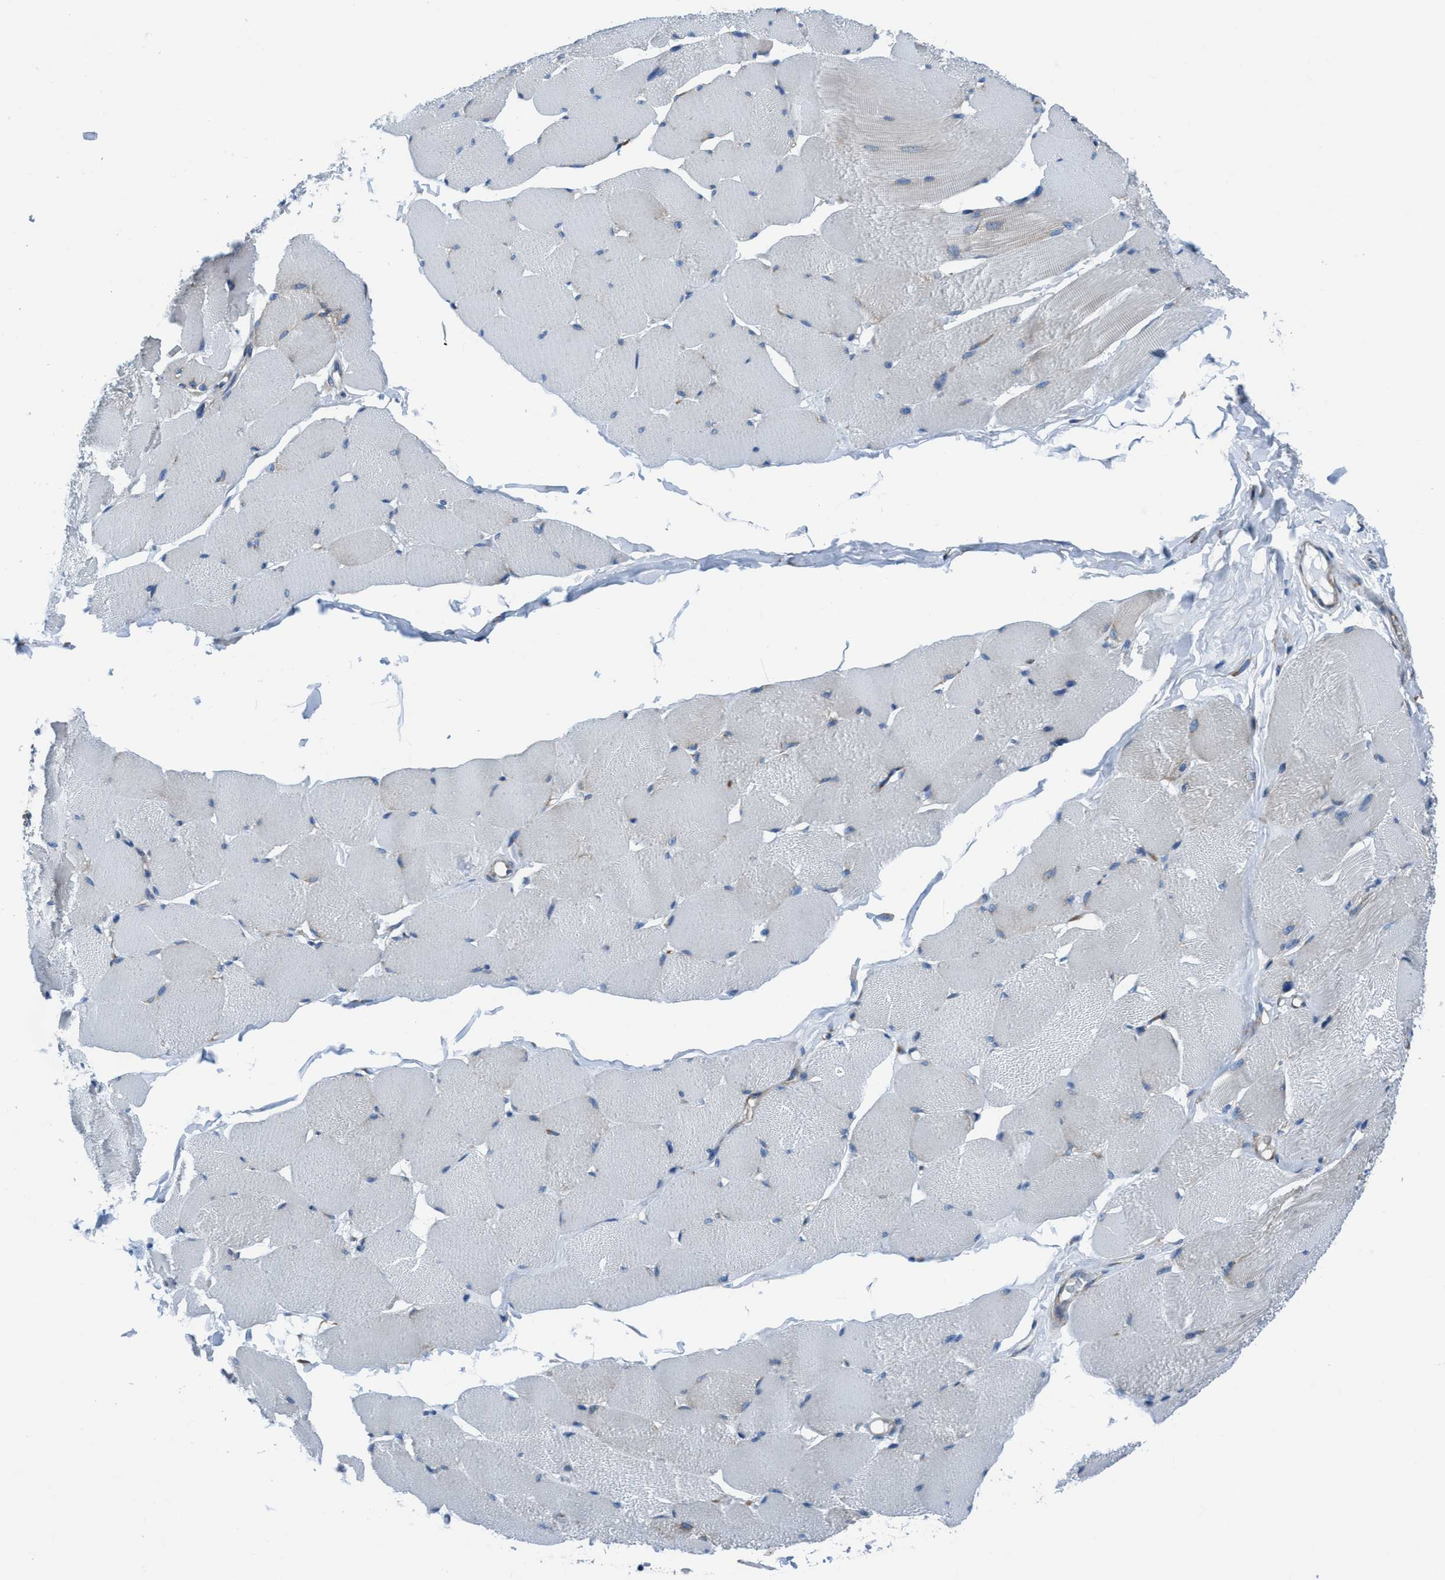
{"staining": {"intensity": "negative", "quantity": "none", "location": "none"}, "tissue": "skeletal muscle", "cell_type": "Myocytes", "image_type": "normal", "snomed": [{"axis": "morphology", "description": "Normal tissue, NOS"}, {"axis": "topography", "description": "Skin"}, {"axis": "topography", "description": "Skeletal muscle"}], "caption": "The immunohistochemistry photomicrograph has no significant expression in myocytes of skeletal muscle. Brightfield microscopy of immunohistochemistry stained with DAB (brown) and hematoxylin (blue), captured at high magnification.", "gene": "NMT1", "patient": {"sex": "male", "age": 83}}